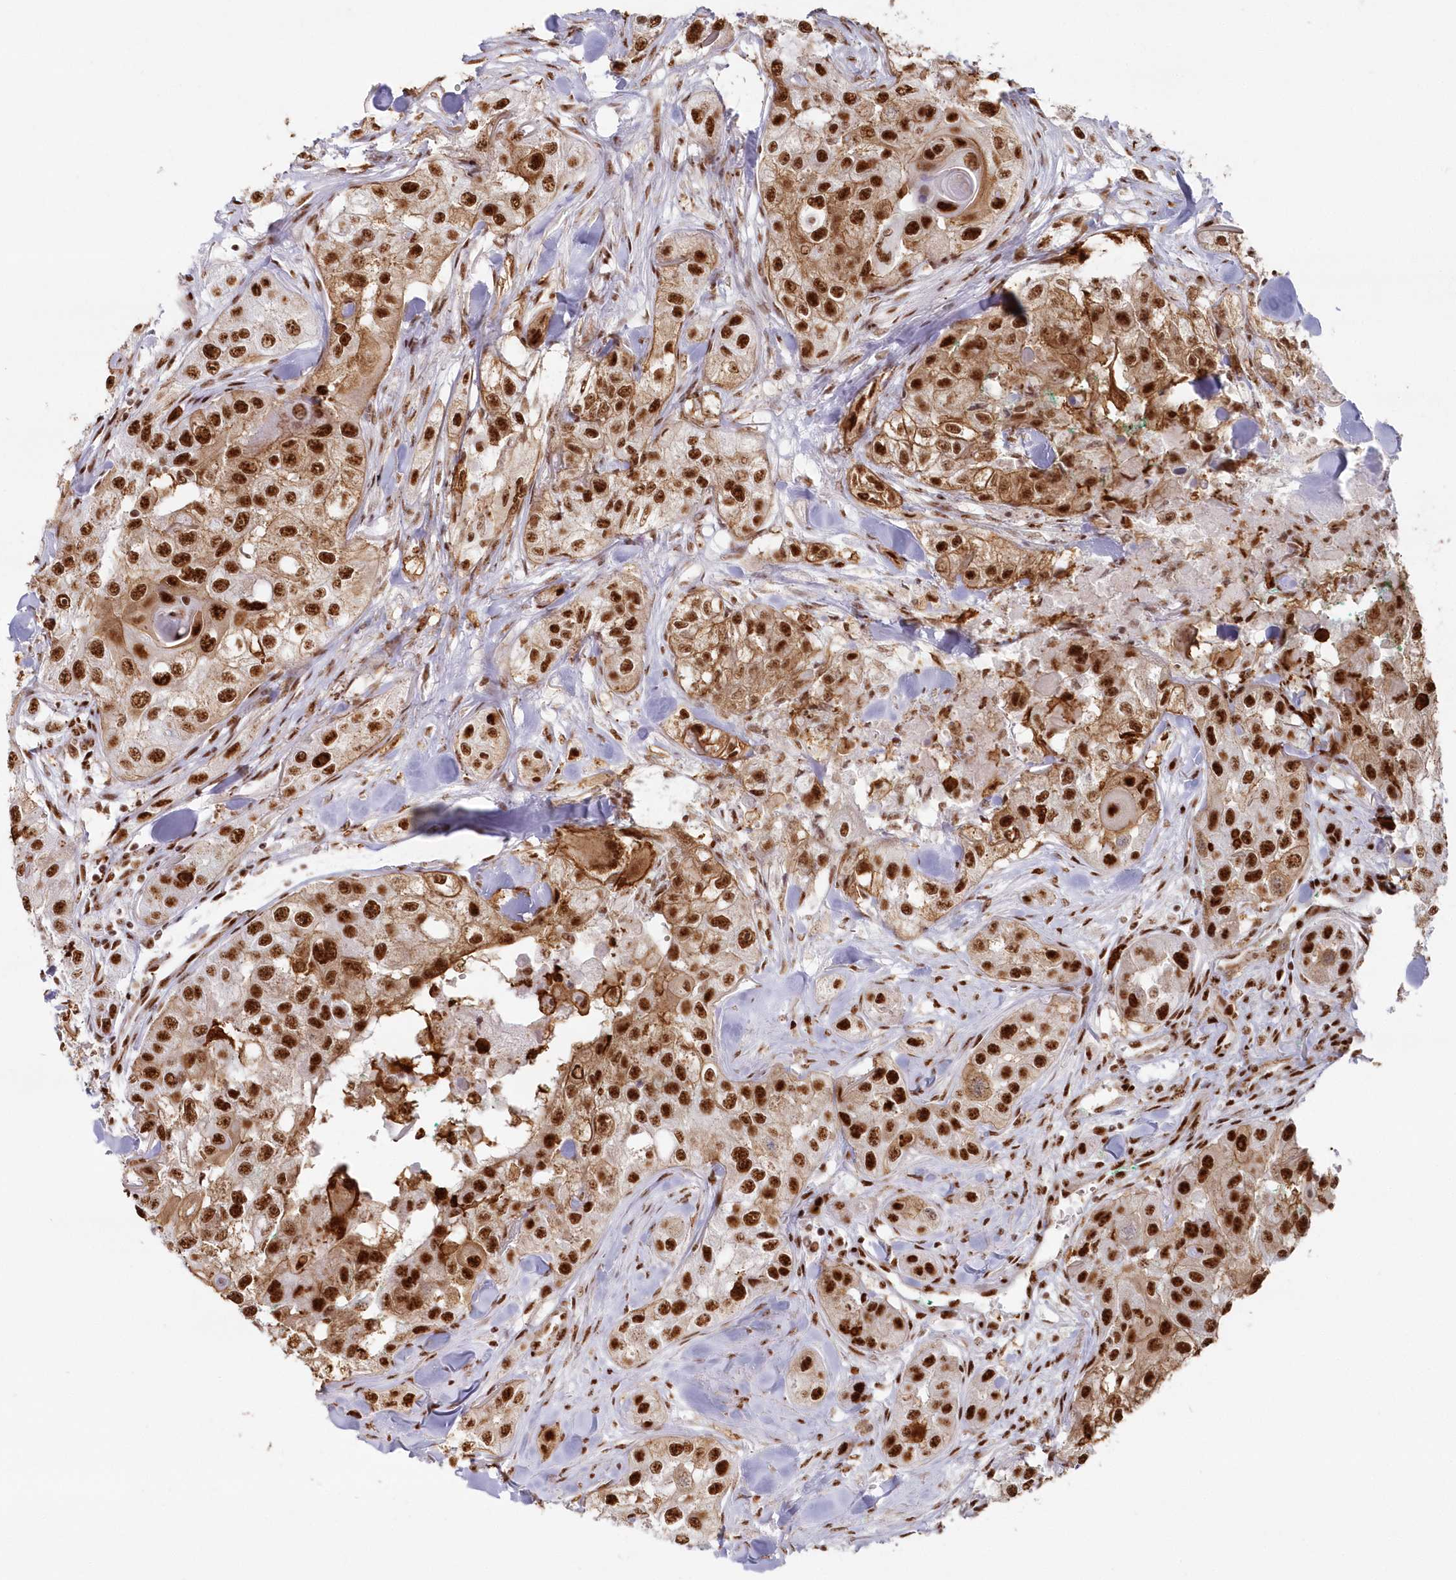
{"staining": {"intensity": "strong", "quantity": ">75%", "location": "cytoplasmic/membranous,nuclear"}, "tissue": "head and neck cancer", "cell_type": "Tumor cells", "image_type": "cancer", "snomed": [{"axis": "morphology", "description": "Normal tissue, NOS"}, {"axis": "morphology", "description": "Squamous cell carcinoma, NOS"}, {"axis": "topography", "description": "Skeletal muscle"}, {"axis": "topography", "description": "Head-Neck"}], "caption": "Brown immunohistochemical staining in squamous cell carcinoma (head and neck) reveals strong cytoplasmic/membranous and nuclear positivity in approximately >75% of tumor cells.", "gene": "DDX46", "patient": {"sex": "male", "age": 51}}